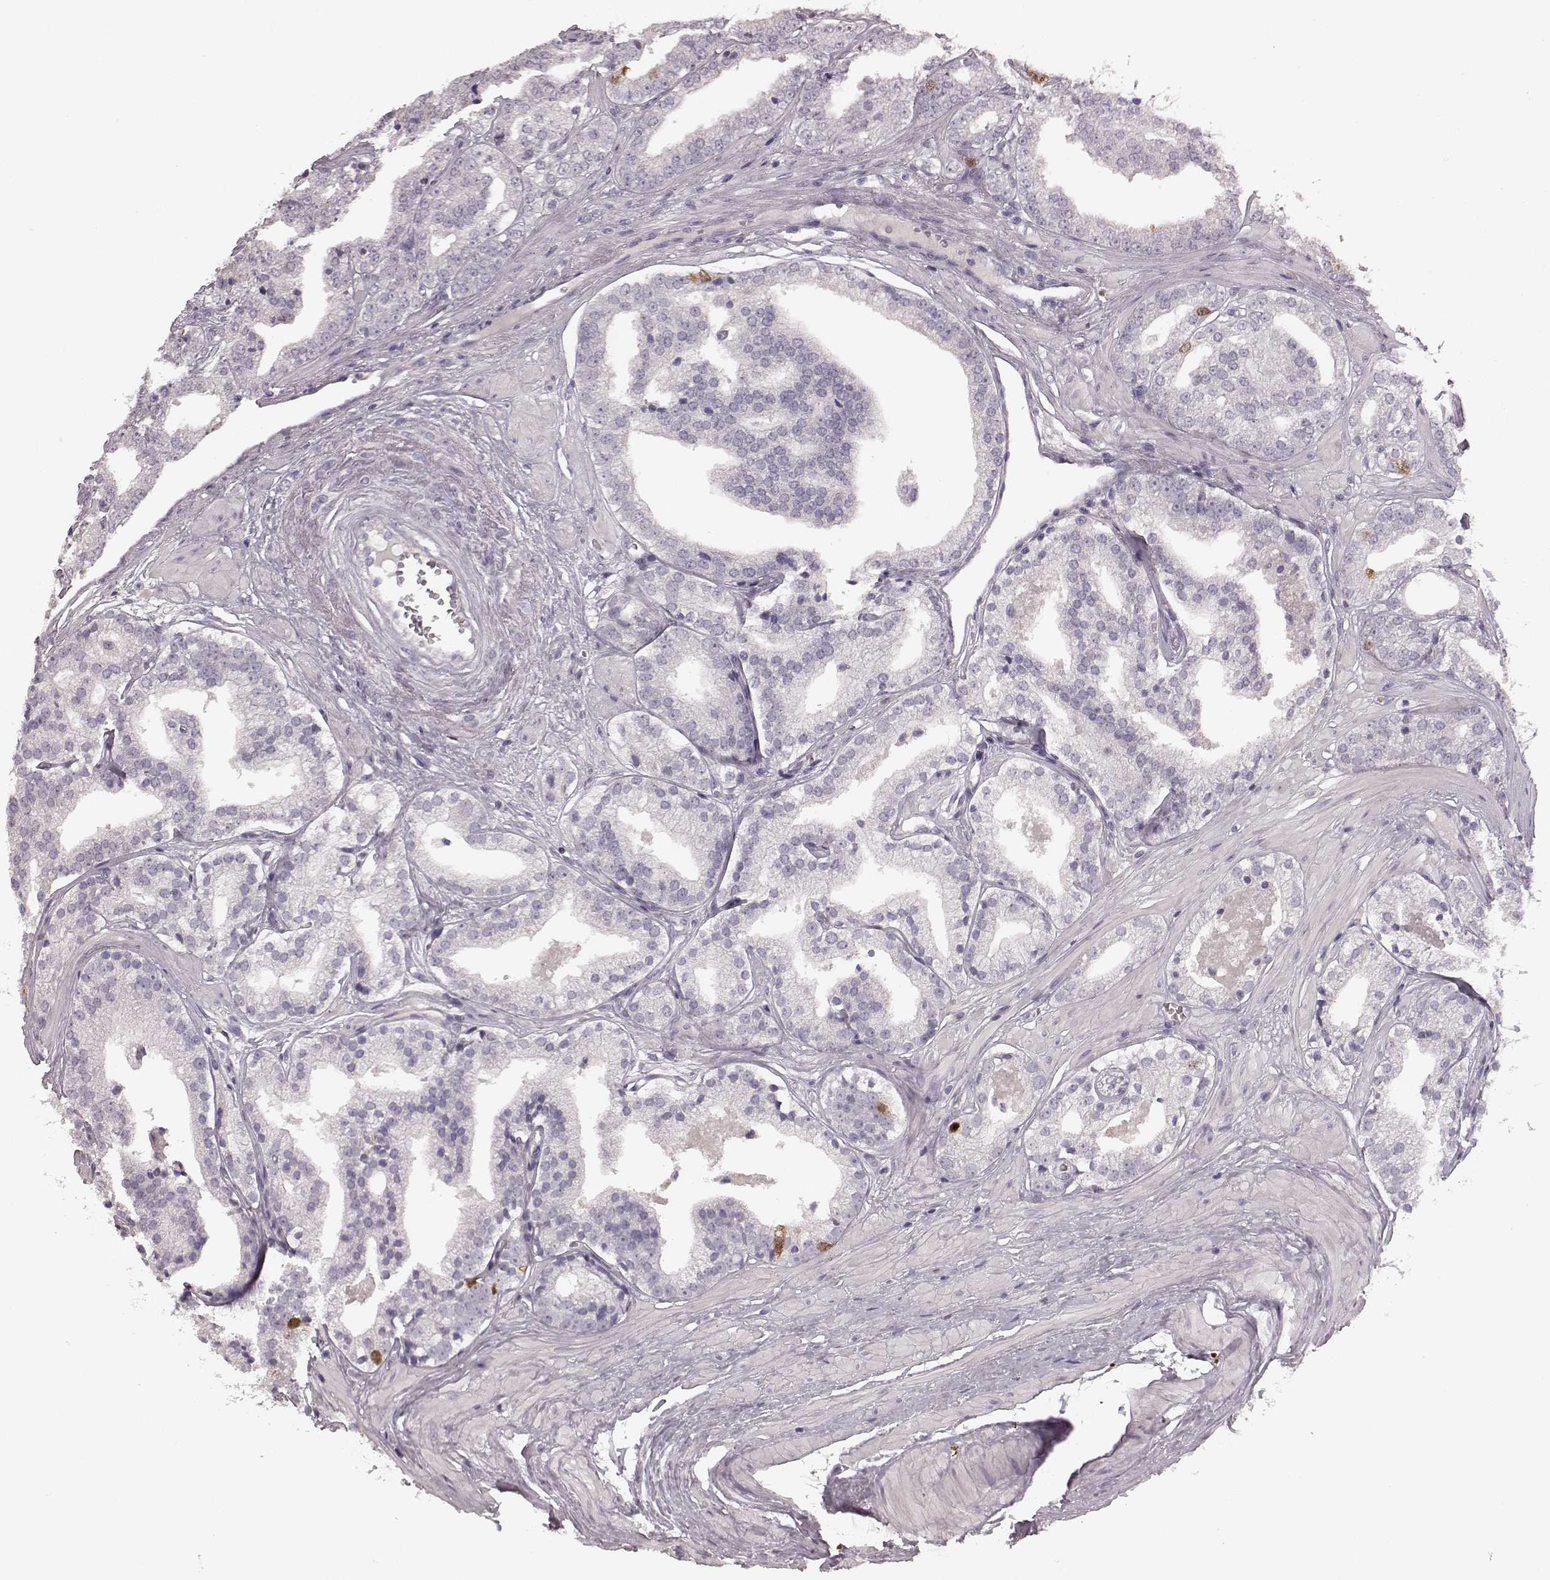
{"staining": {"intensity": "moderate", "quantity": "<25%", "location": "nuclear"}, "tissue": "prostate cancer", "cell_type": "Tumor cells", "image_type": "cancer", "snomed": [{"axis": "morphology", "description": "Adenocarcinoma, Low grade"}, {"axis": "topography", "description": "Prostate"}], "caption": "Prostate adenocarcinoma (low-grade) stained for a protein (brown) reveals moderate nuclear positive staining in approximately <25% of tumor cells.", "gene": "CCNA2", "patient": {"sex": "male", "age": 60}}